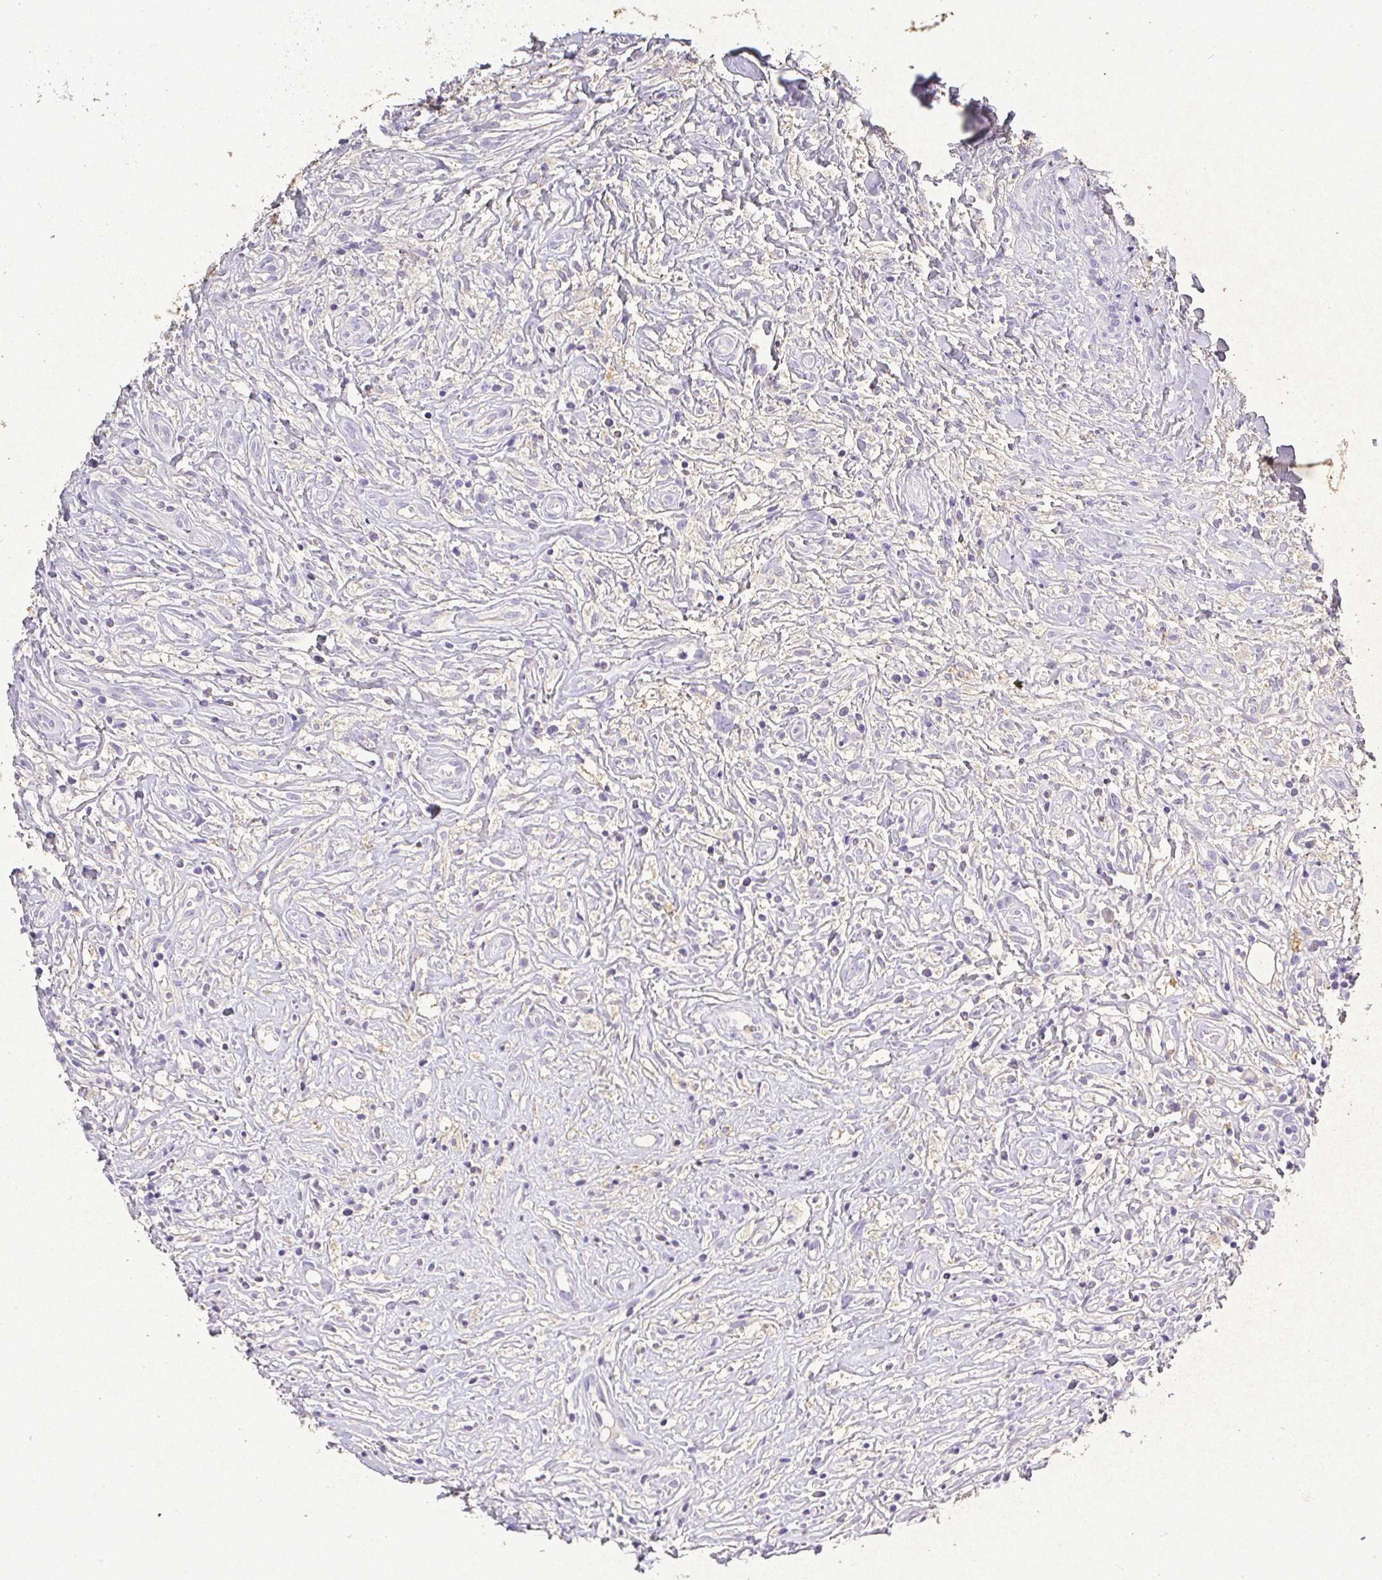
{"staining": {"intensity": "negative", "quantity": "none", "location": "none"}, "tissue": "lymphoma", "cell_type": "Tumor cells", "image_type": "cancer", "snomed": [{"axis": "morphology", "description": "Hodgkin's disease, NOS"}, {"axis": "topography", "description": "No Tissue"}], "caption": "Lymphoma stained for a protein using immunohistochemistry shows no expression tumor cells.", "gene": "RPS2", "patient": {"sex": "female", "age": 21}}